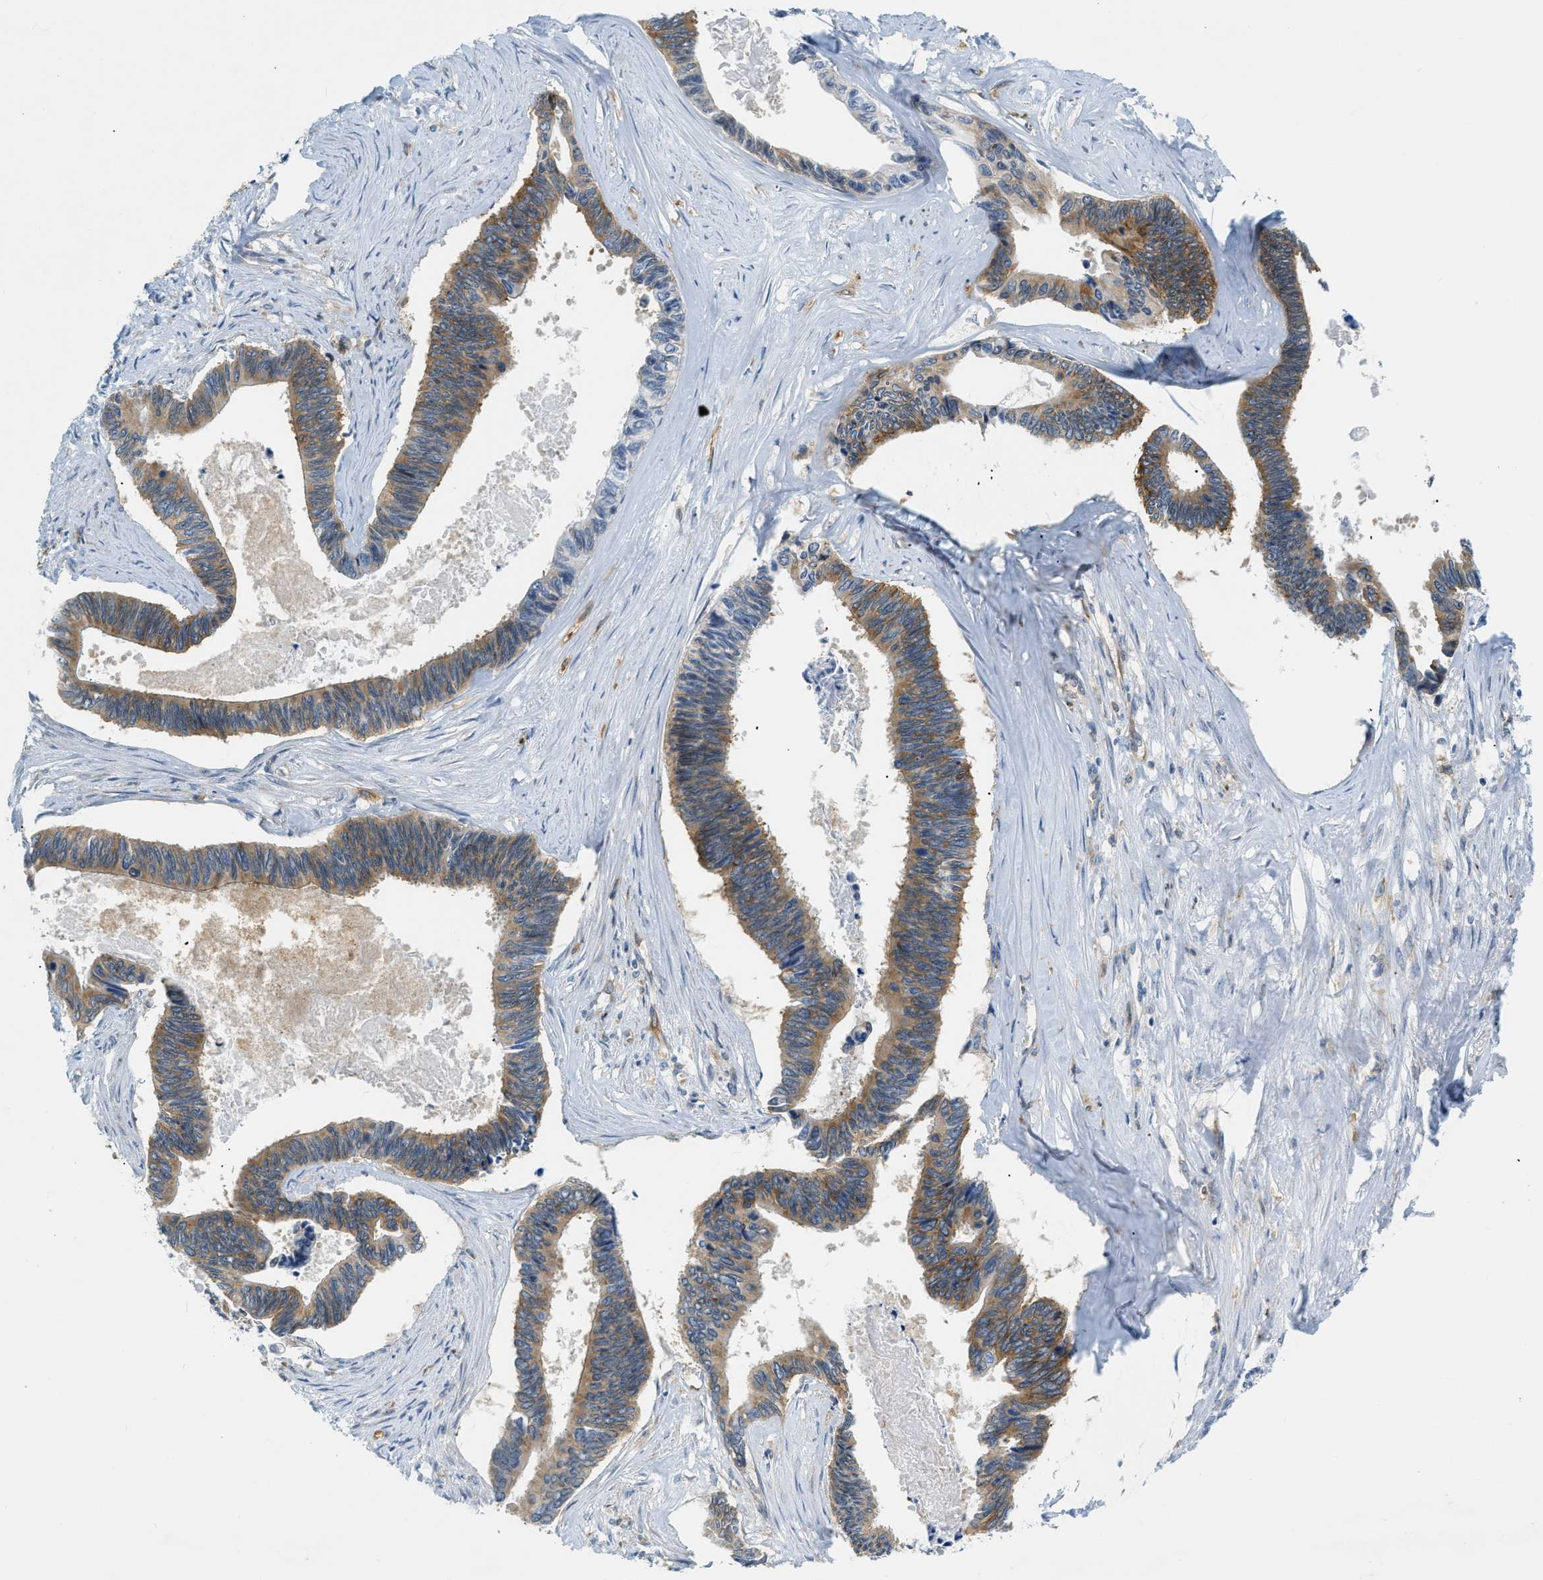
{"staining": {"intensity": "moderate", "quantity": ">75%", "location": "cytoplasmic/membranous"}, "tissue": "pancreatic cancer", "cell_type": "Tumor cells", "image_type": "cancer", "snomed": [{"axis": "morphology", "description": "Adenocarcinoma, NOS"}, {"axis": "topography", "description": "Pancreas"}], "caption": "Brown immunohistochemical staining in adenocarcinoma (pancreatic) shows moderate cytoplasmic/membranous positivity in about >75% of tumor cells. The staining was performed using DAB (3,3'-diaminobenzidine), with brown indicating positive protein expression. Nuclei are stained blue with hematoxylin.", "gene": "ZNF408", "patient": {"sex": "female", "age": 70}}